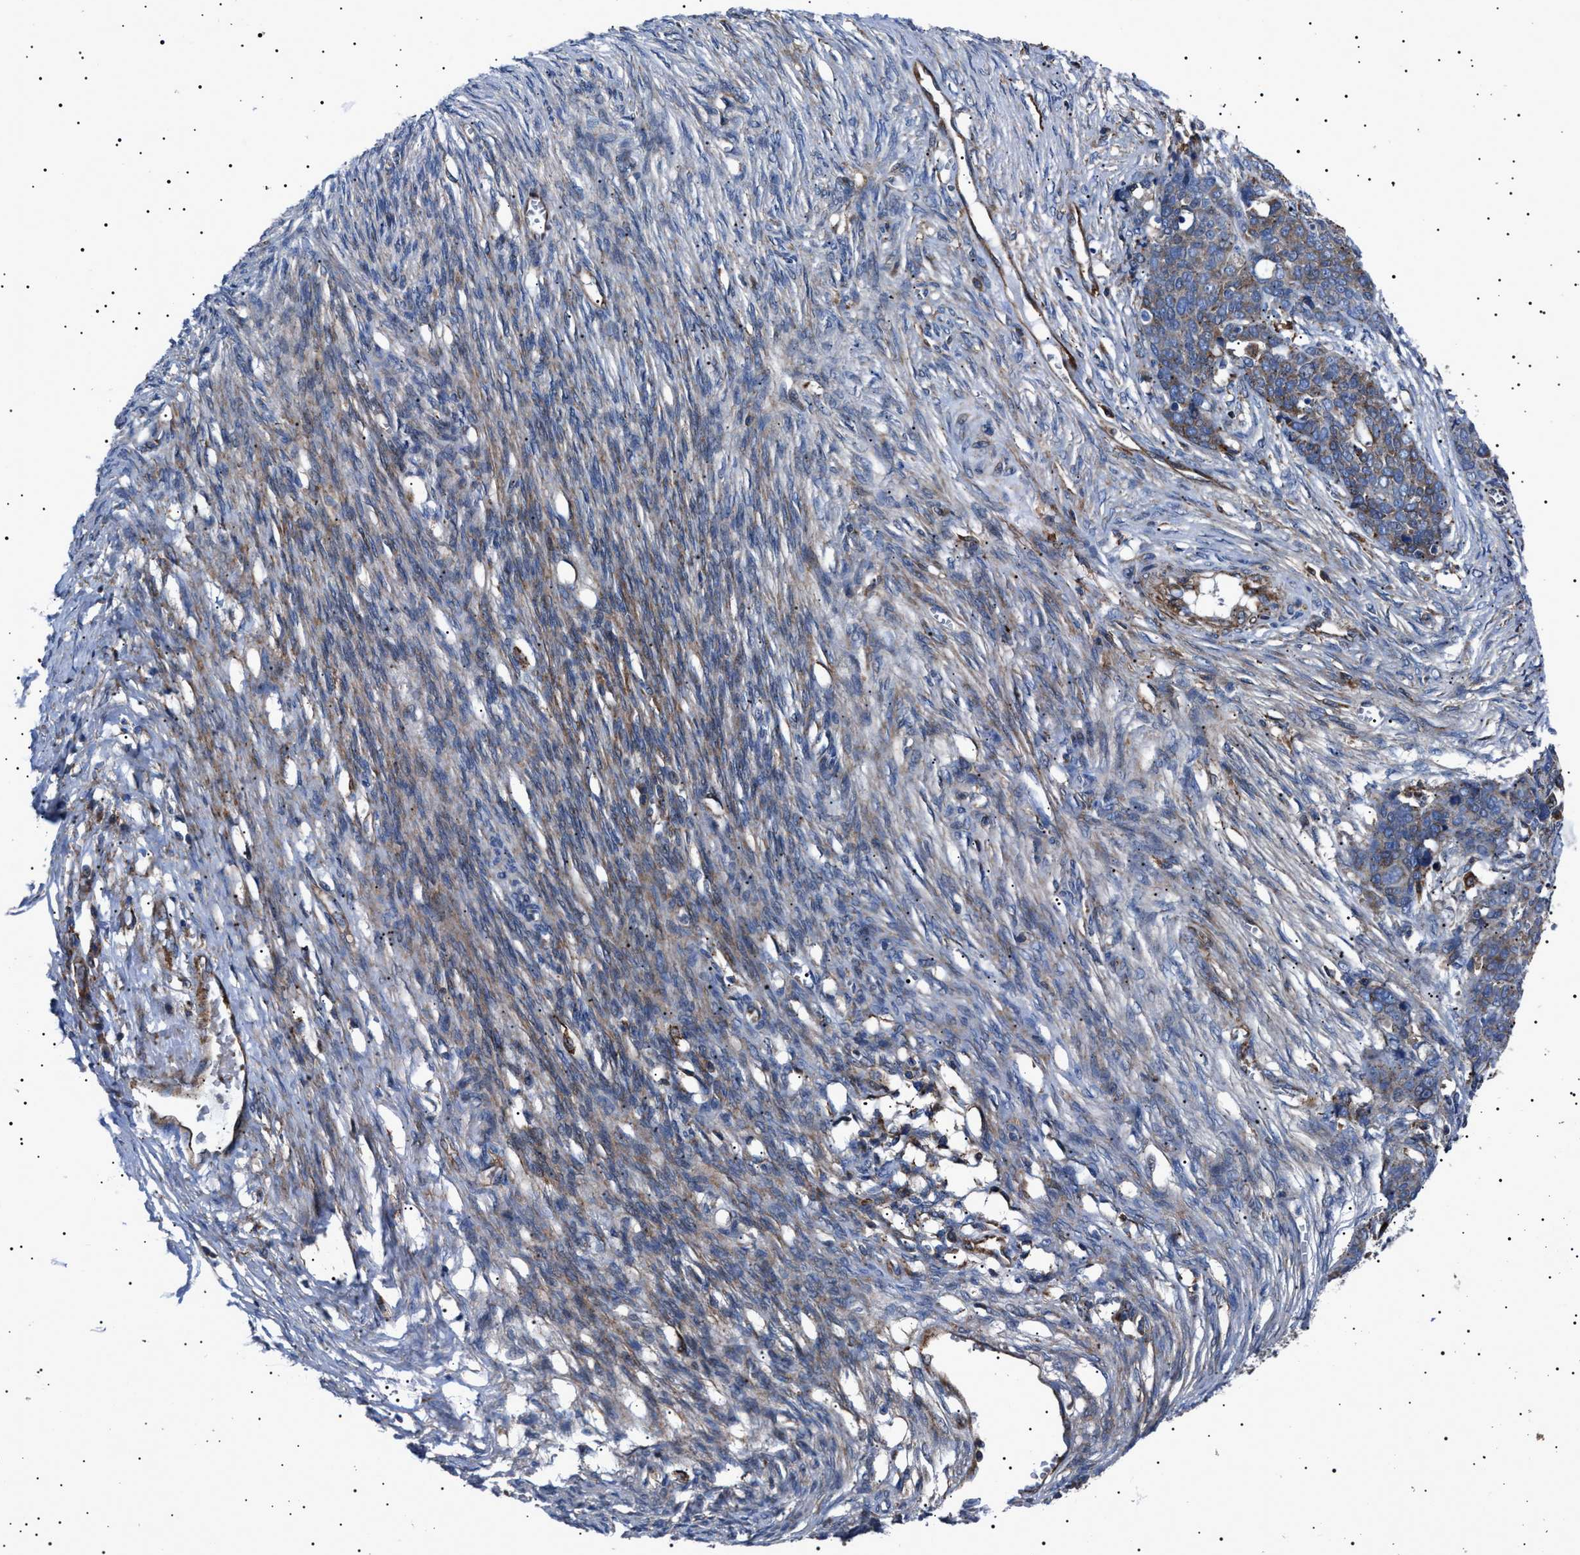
{"staining": {"intensity": "moderate", "quantity": ">75%", "location": "cytoplasmic/membranous"}, "tissue": "ovarian cancer", "cell_type": "Tumor cells", "image_type": "cancer", "snomed": [{"axis": "morphology", "description": "Cystadenocarcinoma, serous, NOS"}, {"axis": "topography", "description": "Ovary"}], "caption": "A brown stain shows moderate cytoplasmic/membranous staining of a protein in human serous cystadenocarcinoma (ovarian) tumor cells. The protein is stained brown, and the nuclei are stained in blue (DAB (3,3'-diaminobenzidine) IHC with brightfield microscopy, high magnification).", "gene": "NEU1", "patient": {"sex": "female", "age": 44}}